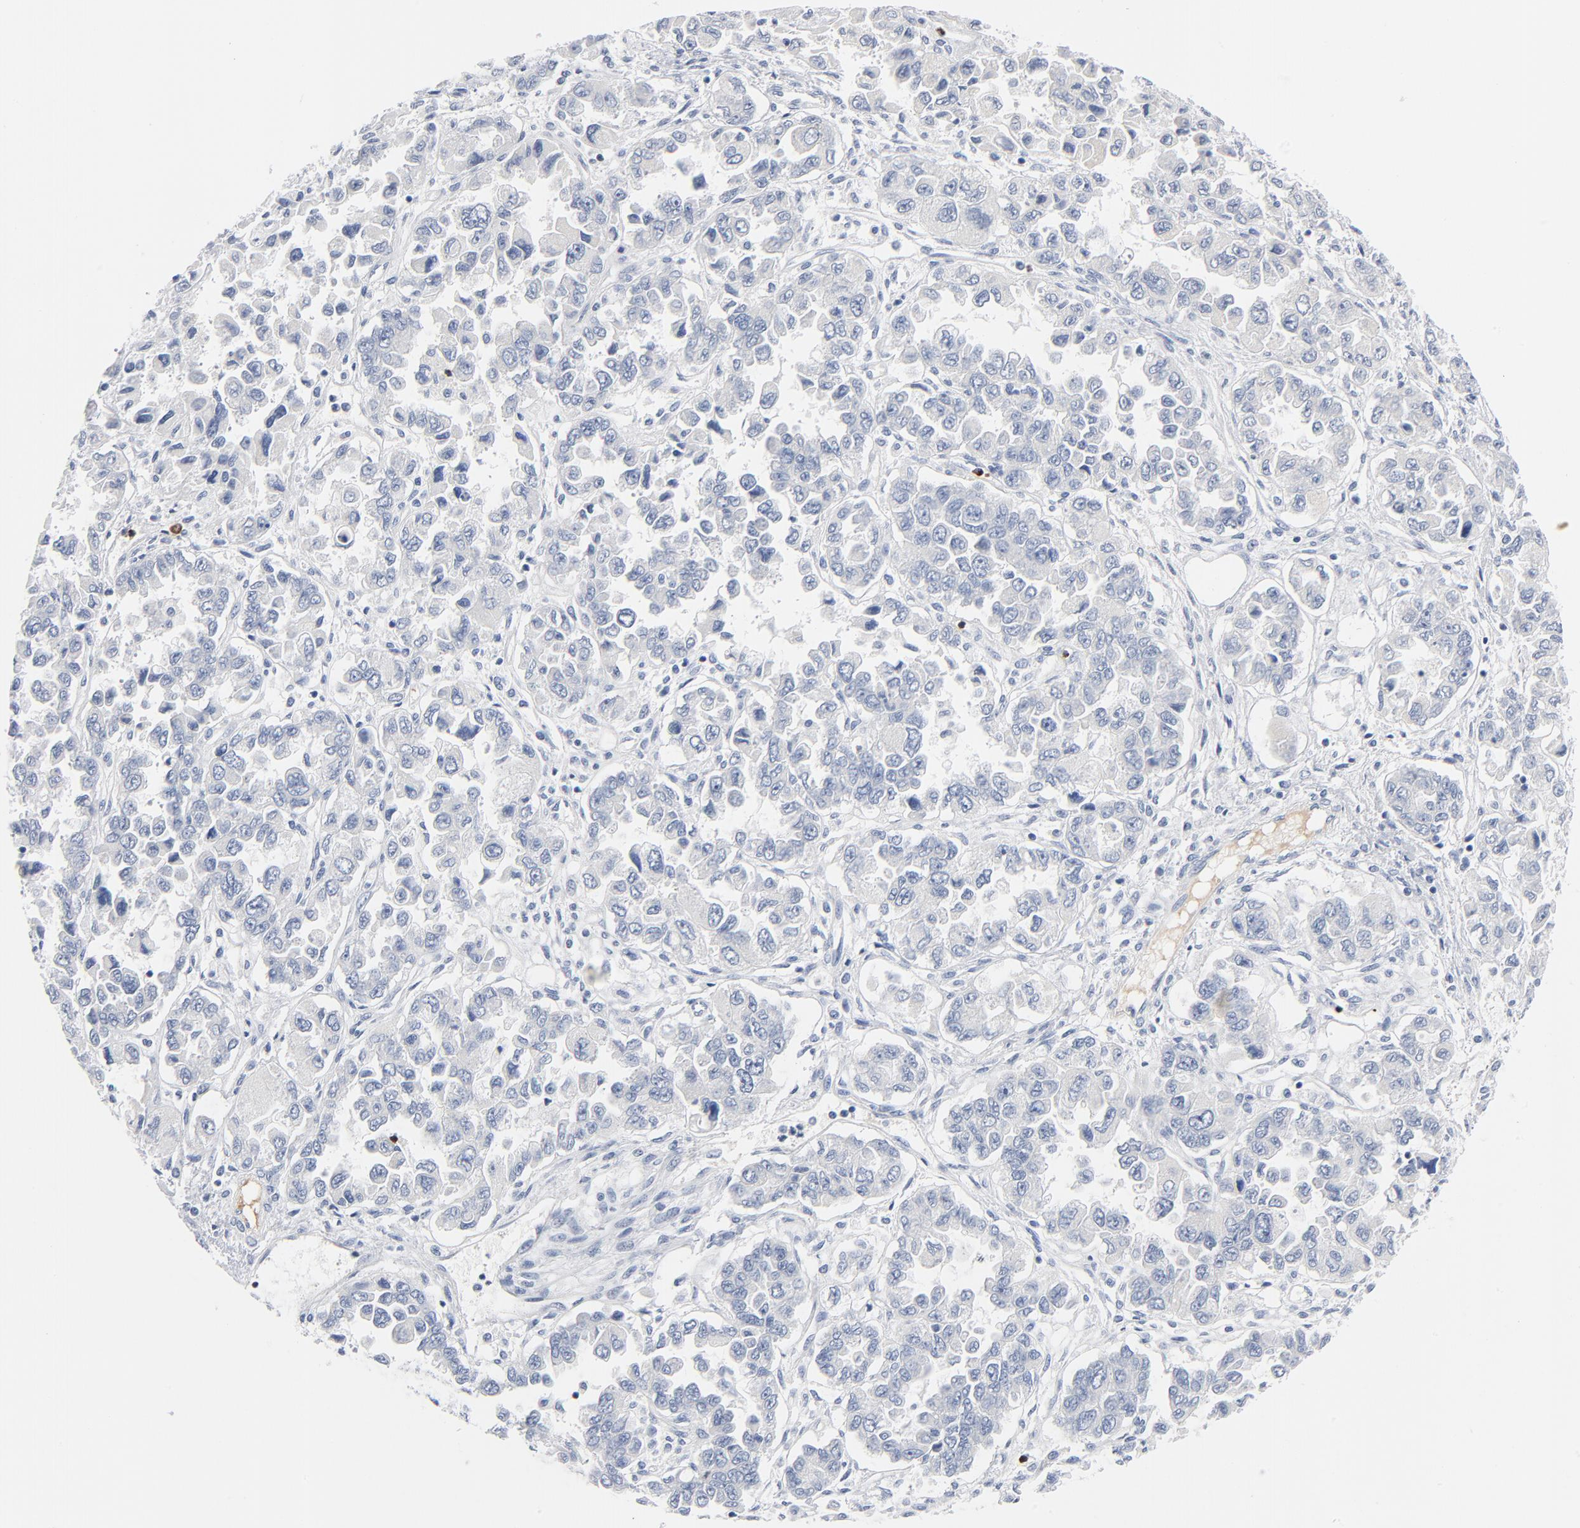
{"staining": {"intensity": "negative", "quantity": "none", "location": "none"}, "tissue": "ovarian cancer", "cell_type": "Tumor cells", "image_type": "cancer", "snomed": [{"axis": "morphology", "description": "Cystadenocarcinoma, serous, NOS"}, {"axis": "topography", "description": "Ovary"}], "caption": "A photomicrograph of ovarian cancer (serous cystadenocarcinoma) stained for a protein exhibits no brown staining in tumor cells.", "gene": "GZMB", "patient": {"sex": "female", "age": 84}}